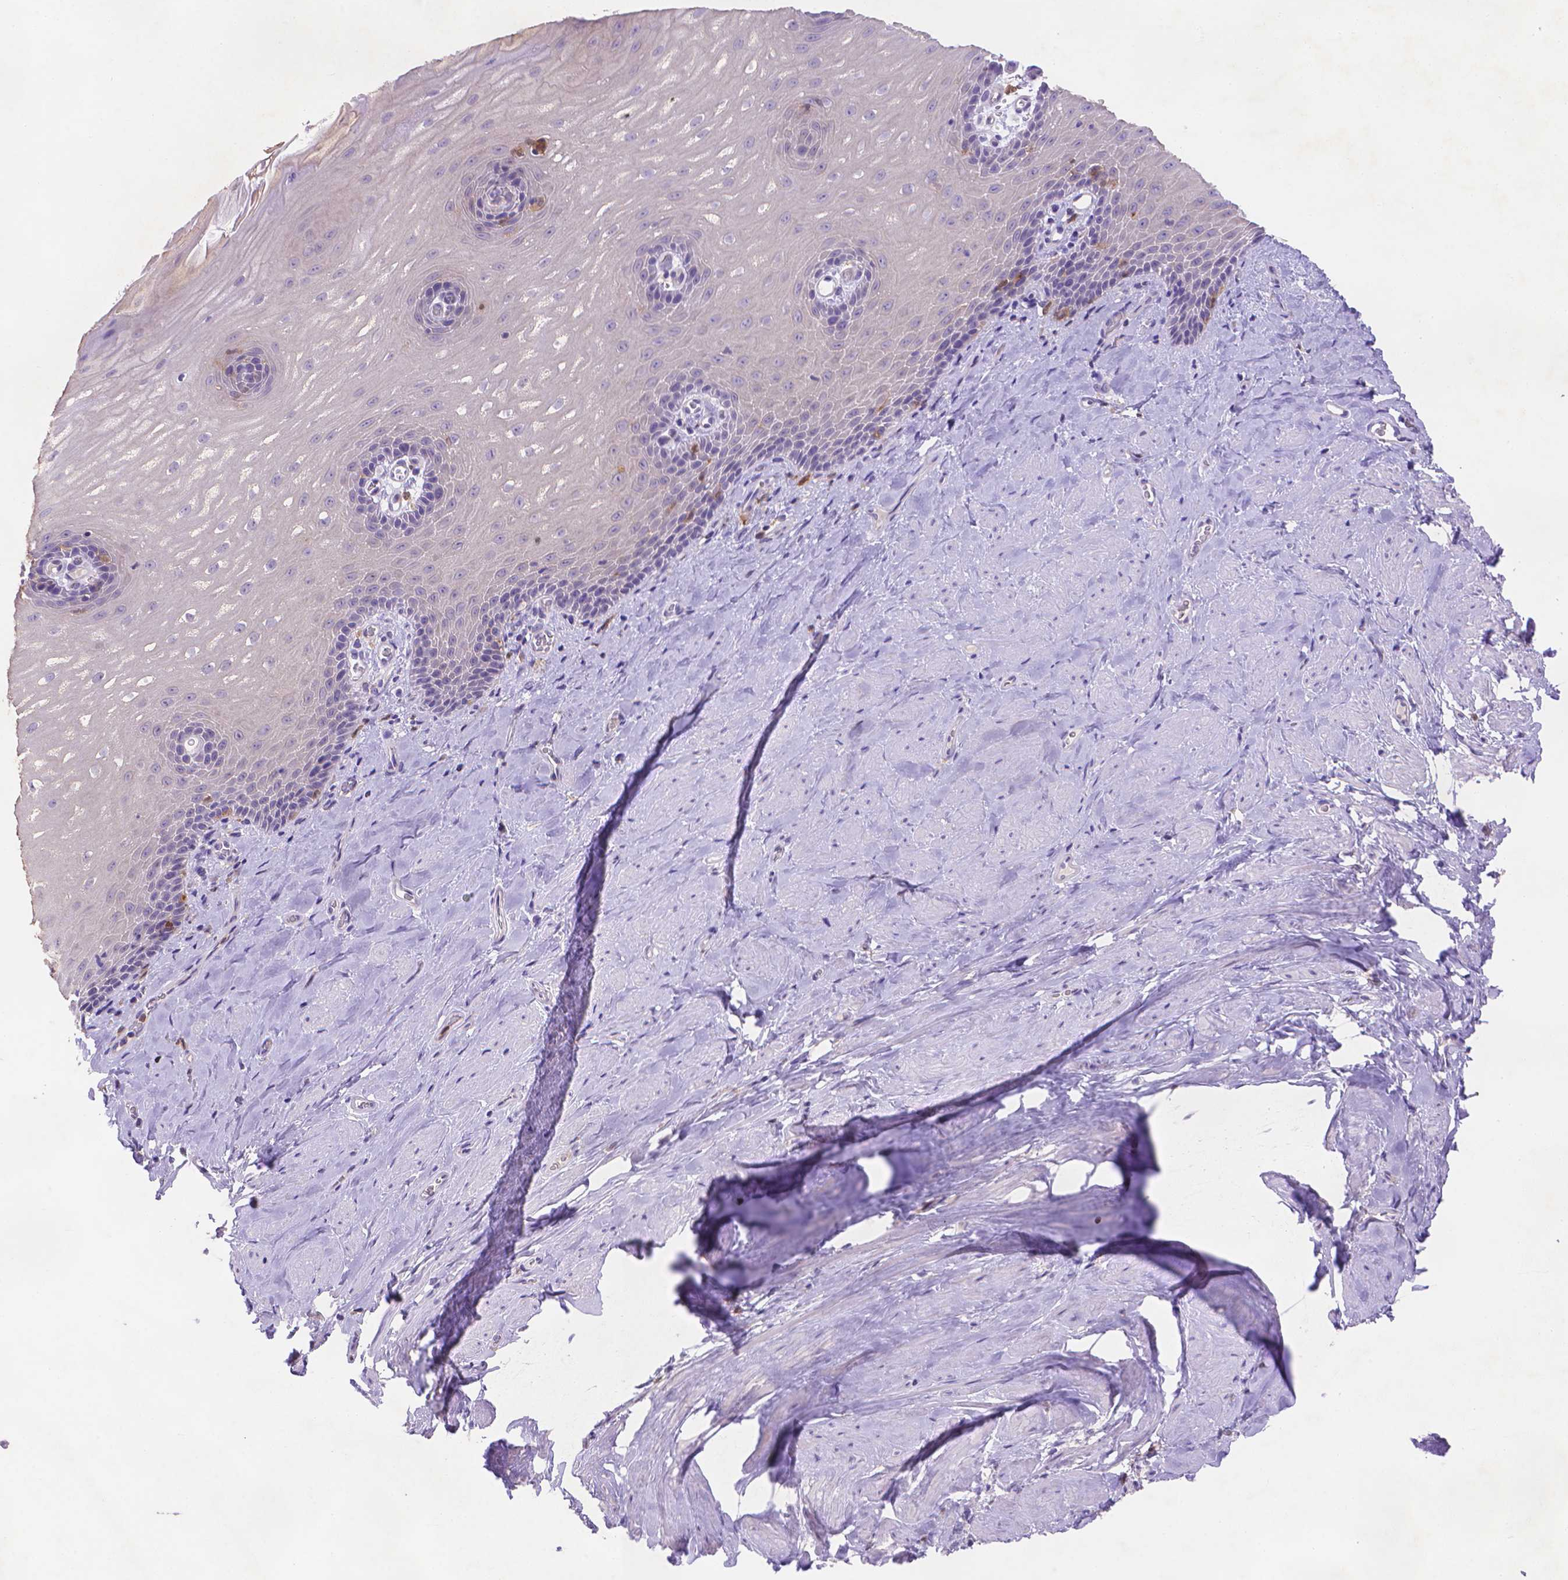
{"staining": {"intensity": "negative", "quantity": "none", "location": "none"}, "tissue": "esophagus", "cell_type": "Squamous epithelial cells", "image_type": "normal", "snomed": [{"axis": "morphology", "description": "Normal tissue, NOS"}, {"axis": "topography", "description": "Esophagus"}], "caption": "Micrograph shows no protein expression in squamous epithelial cells of unremarkable esophagus. (Immunohistochemistry (ihc), brightfield microscopy, high magnification).", "gene": "FGD2", "patient": {"sex": "male", "age": 64}}